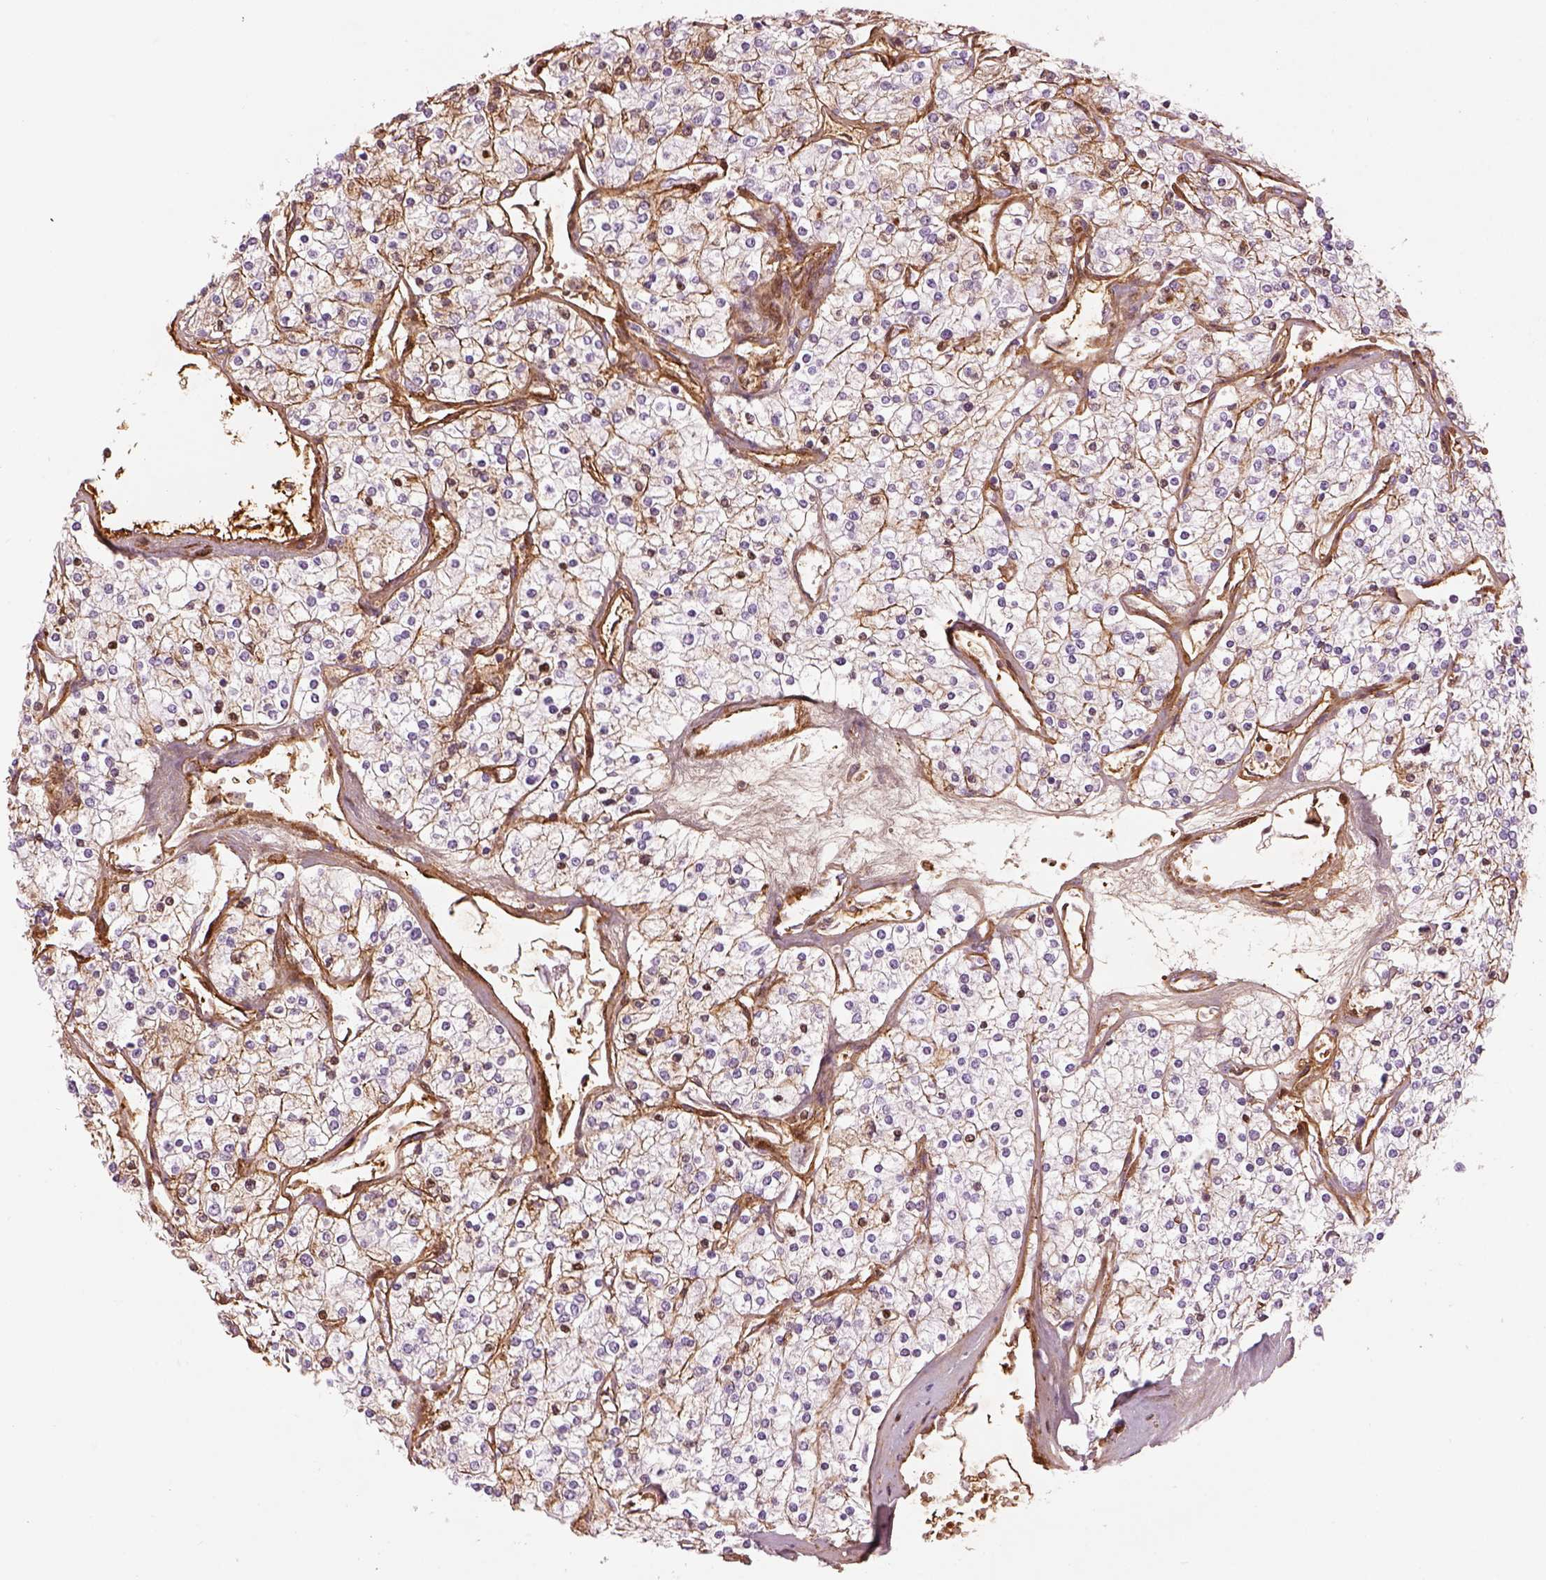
{"staining": {"intensity": "negative", "quantity": "none", "location": "none"}, "tissue": "renal cancer", "cell_type": "Tumor cells", "image_type": "cancer", "snomed": [{"axis": "morphology", "description": "Adenocarcinoma, NOS"}, {"axis": "topography", "description": "Kidney"}], "caption": "An IHC histopathology image of adenocarcinoma (renal) is shown. There is no staining in tumor cells of adenocarcinoma (renal). (Immunohistochemistry, brightfield microscopy, high magnification).", "gene": "PABPC1L2B", "patient": {"sex": "male", "age": 80}}